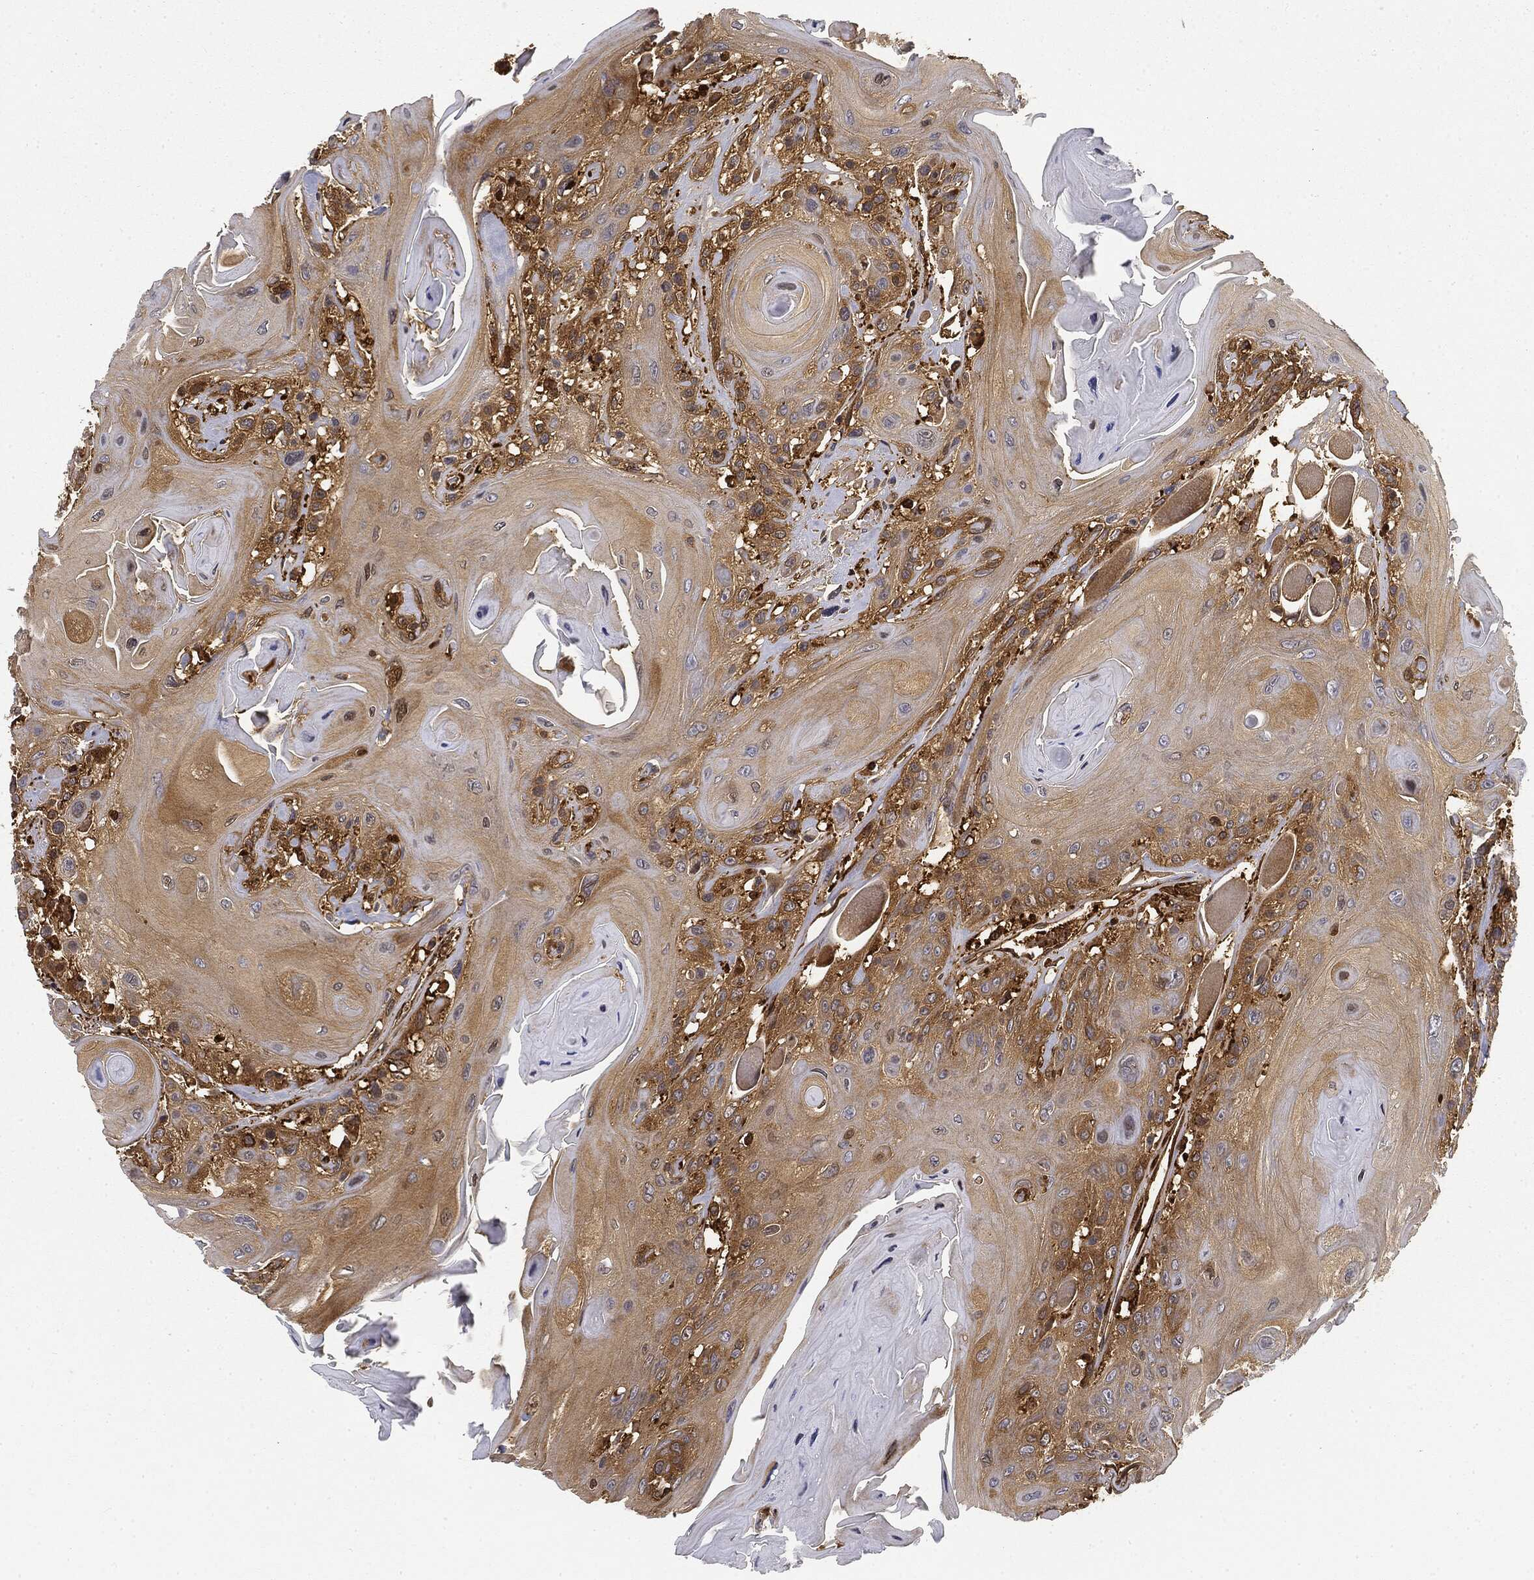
{"staining": {"intensity": "moderate", "quantity": "25%-75%", "location": "cytoplasmic/membranous"}, "tissue": "head and neck cancer", "cell_type": "Tumor cells", "image_type": "cancer", "snomed": [{"axis": "morphology", "description": "Squamous cell carcinoma, NOS"}, {"axis": "topography", "description": "Head-Neck"}], "caption": "This histopathology image exhibits immunohistochemistry (IHC) staining of human head and neck cancer, with medium moderate cytoplasmic/membranous expression in approximately 25%-75% of tumor cells.", "gene": "WDR1", "patient": {"sex": "female", "age": 59}}